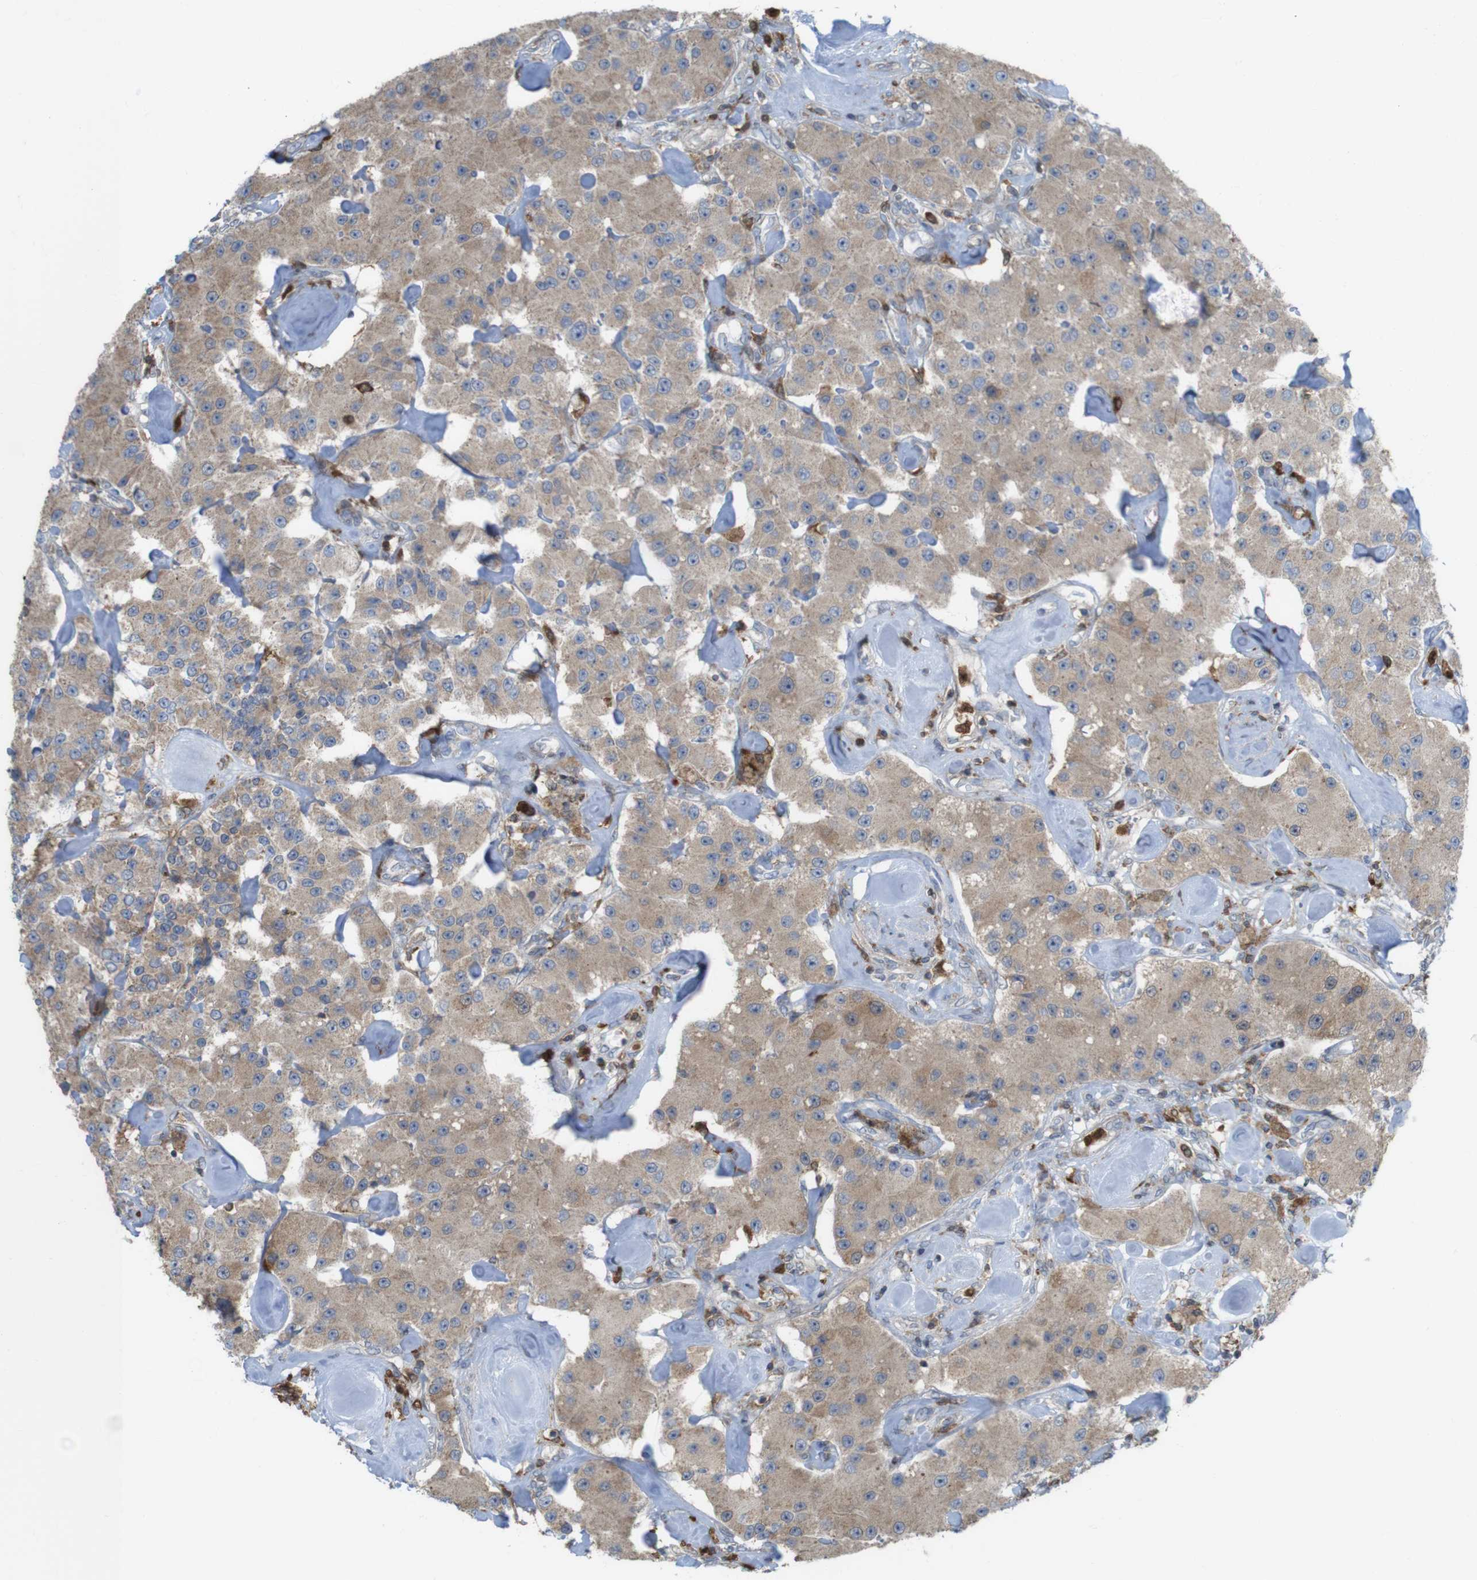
{"staining": {"intensity": "moderate", "quantity": ">75%", "location": "cytoplasmic/membranous"}, "tissue": "carcinoid", "cell_type": "Tumor cells", "image_type": "cancer", "snomed": [{"axis": "morphology", "description": "Carcinoid, malignant, NOS"}, {"axis": "topography", "description": "Pancreas"}], "caption": "Carcinoid (malignant) stained for a protein (brown) displays moderate cytoplasmic/membranous positive staining in about >75% of tumor cells.", "gene": "PRKCD", "patient": {"sex": "male", "age": 41}}